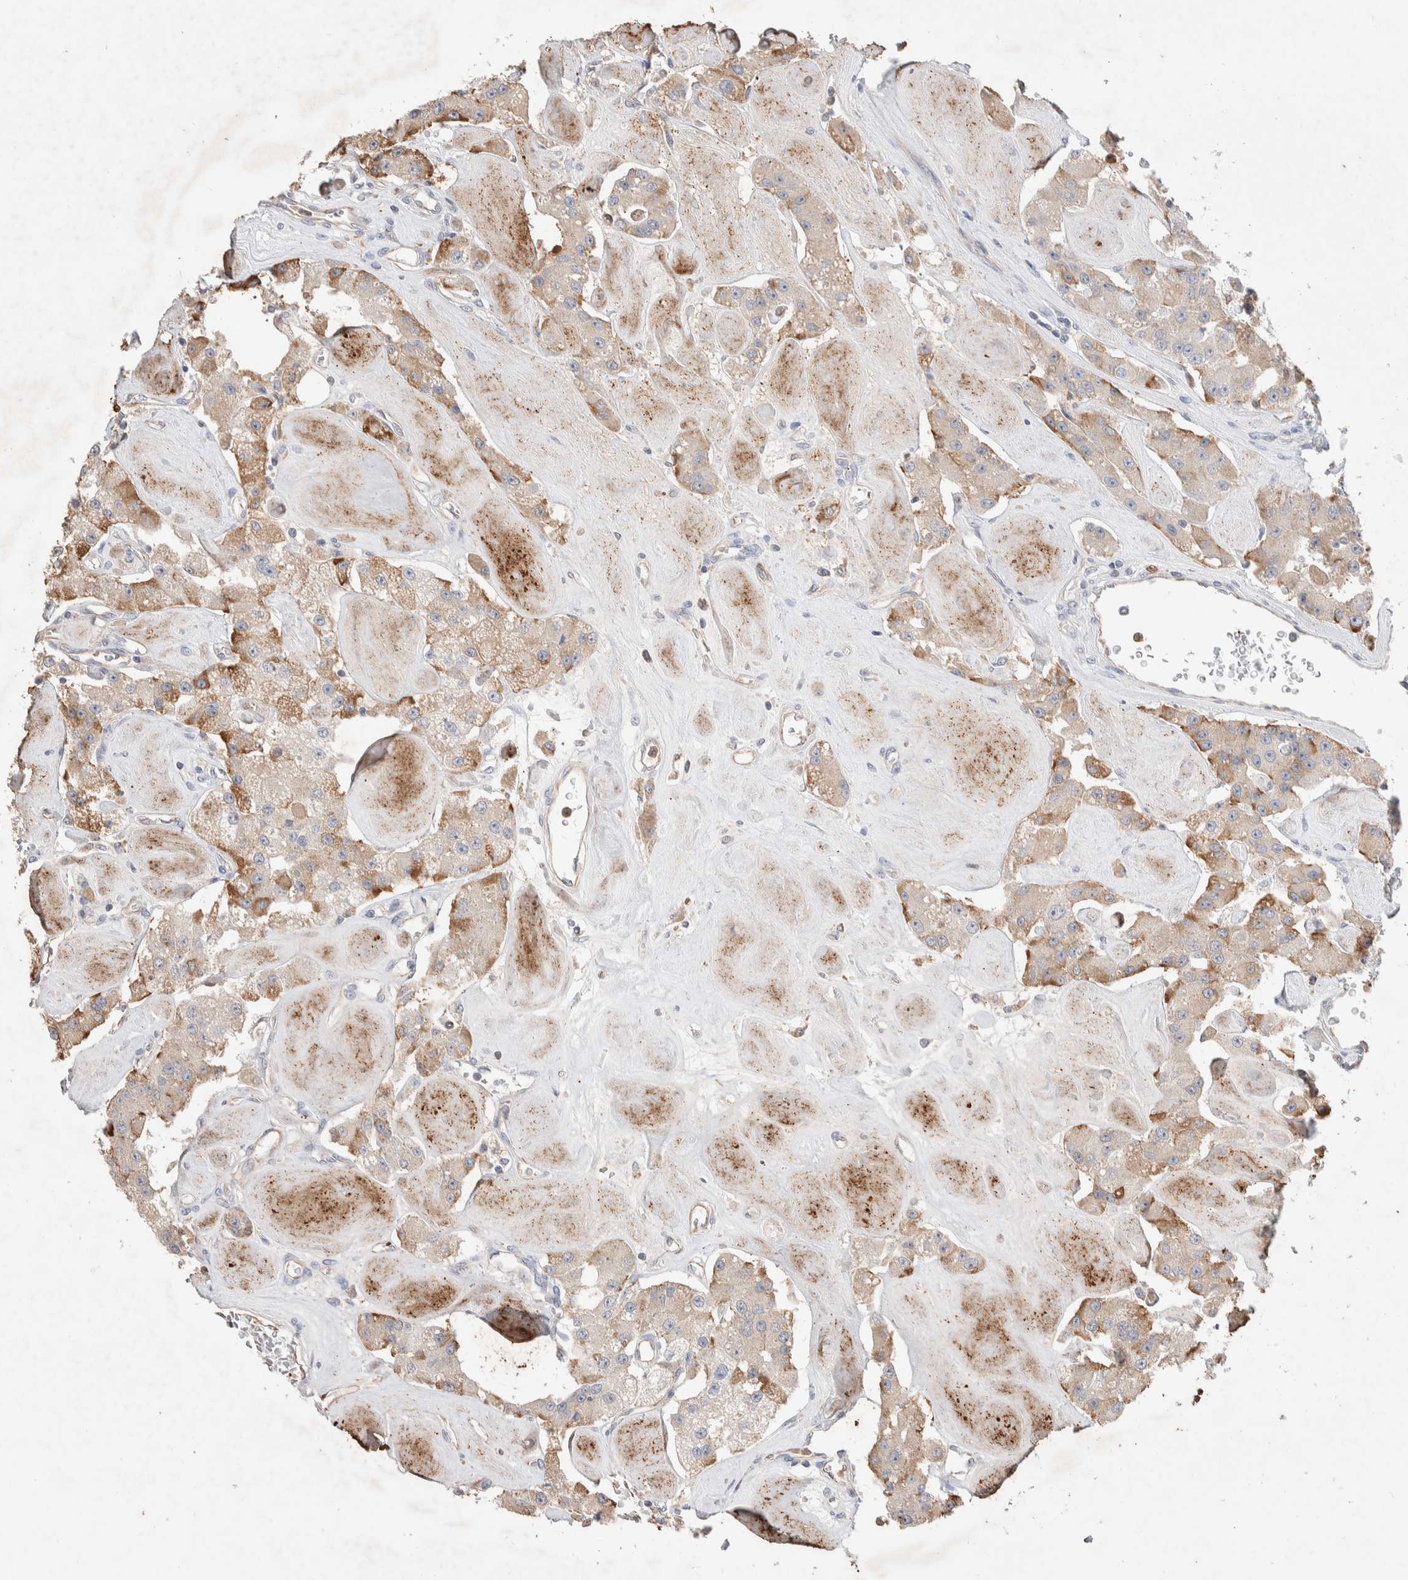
{"staining": {"intensity": "moderate", "quantity": ">75%", "location": "cytoplasmic/membranous"}, "tissue": "carcinoid", "cell_type": "Tumor cells", "image_type": "cancer", "snomed": [{"axis": "morphology", "description": "Carcinoid, malignant, NOS"}, {"axis": "topography", "description": "Pancreas"}], "caption": "IHC (DAB) staining of carcinoid (malignant) displays moderate cytoplasmic/membranous protein staining in approximately >75% of tumor cells.", "gene": "FFAR2", "patient": {"sex": "male", "age": 41}}